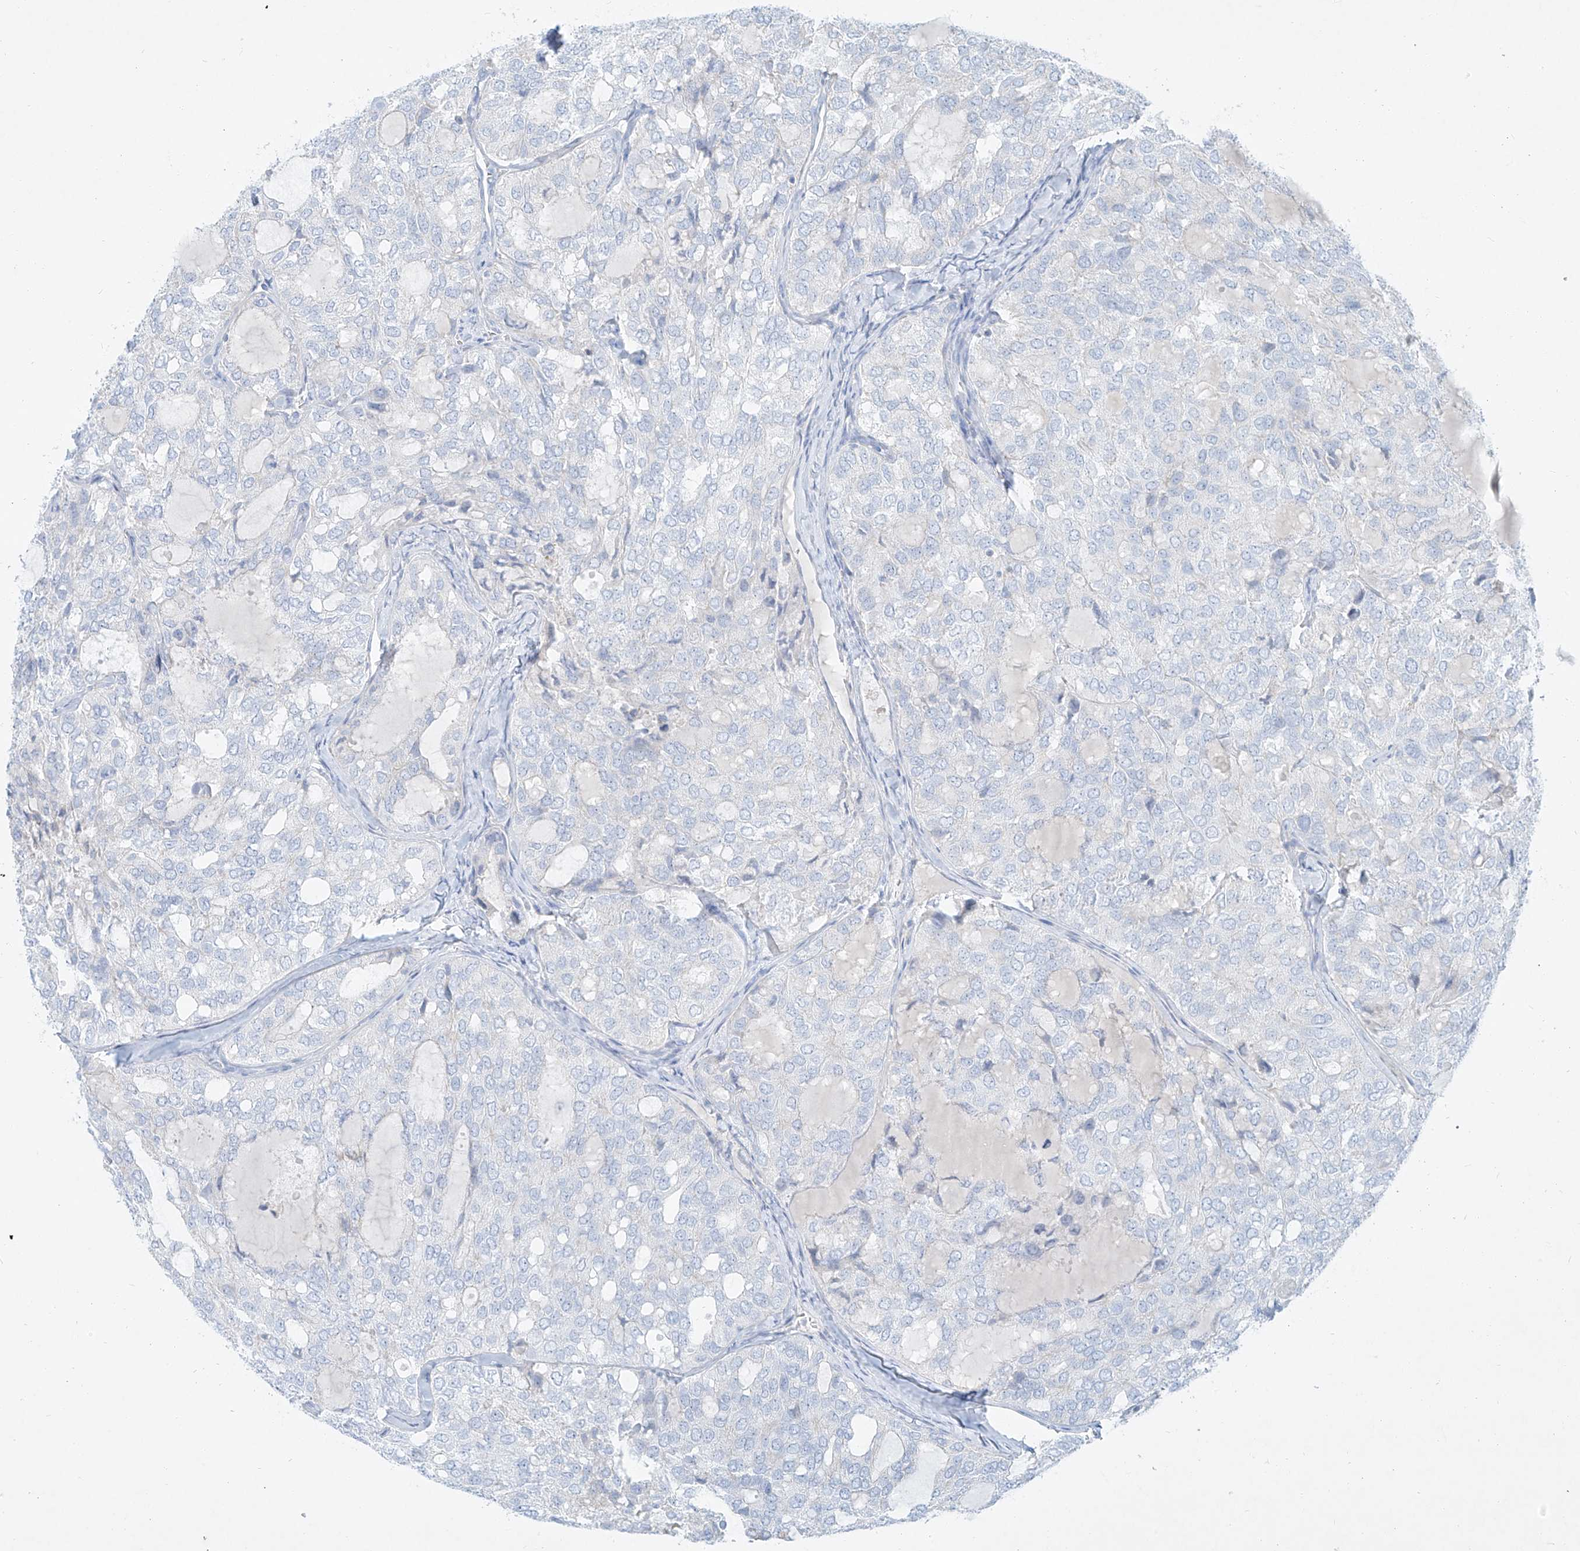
{"staining": {"intensity": "negative", "quantity": "none", "location": "none"}, "tissue": "thyroid cancer", "cell_type": "Tumor cells", "image_type": "cancer", "snomed": [{"axis": "morphology", "description": "Follicular adenoma carcinoma, NOS"}, {"axis": "topography", "description": "Thyroid gland"}], "caption": "An immunohistochemistry histopathology image of thyroid follicular adenoma carcinoma is shown. There is no staining in tumor cells of thyroid follicular adenoma carcinoma. (DAB IHC with hematoxylin counter stain).", "gene": "AJM1", "patient": {"sex": "male", "age": 75}}